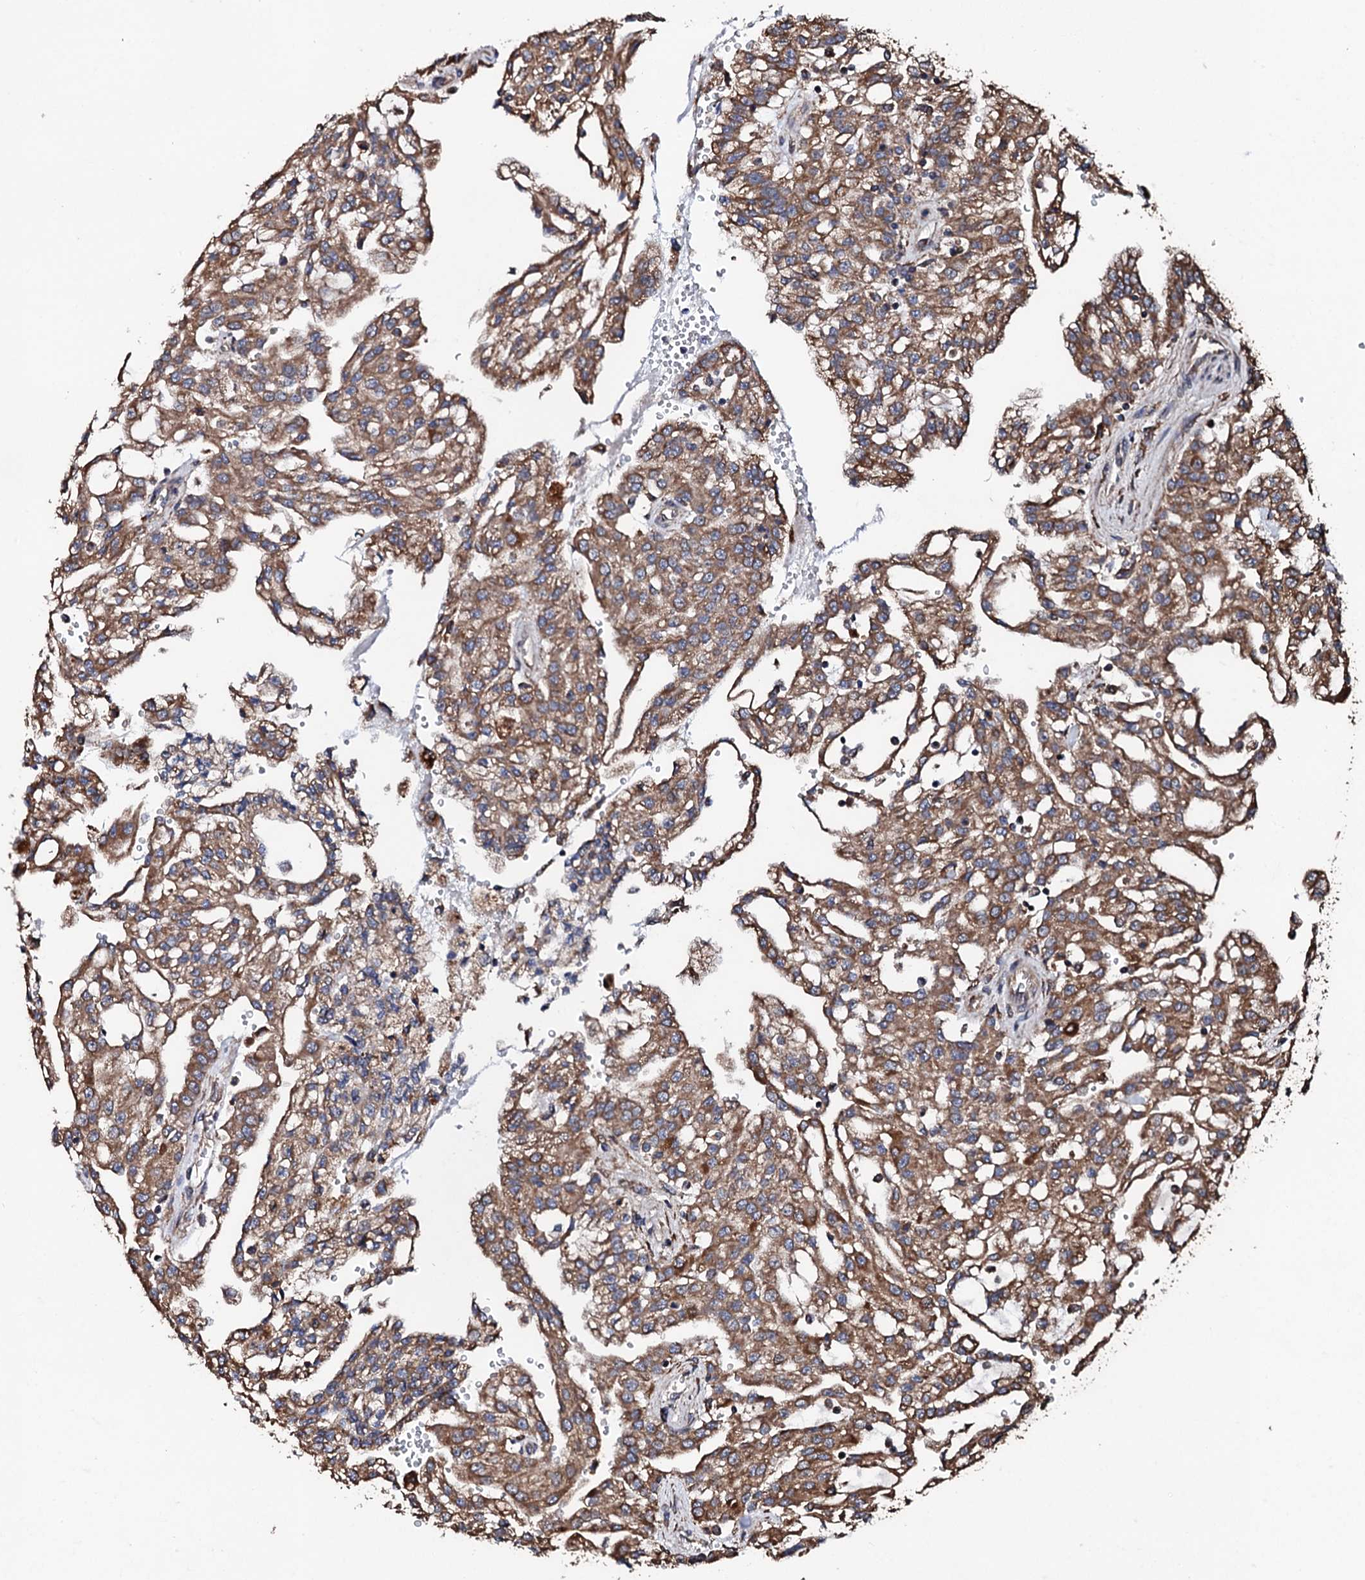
{"staining": {"intensity": "moderate", "quantity": ">75%", "location": "cytoplasmic/membranous"}, "tissue": "renal cancer", "cell_type": "Tumor cells", "image_type": "cancer", "snomed": [{"axis": "morphology", "description": "Adenocarcinoma, NOS"}, {"axis": "topography", "description": "Kidney"}], "caption": "A histopathology image of human adenocarcinoma (renal) stained for a protein shows moderate cytoplasmic/membranous brown staining in tumor cells.", "gene": "CKAP5", "patient": {"sex": "male", "age": 63}}